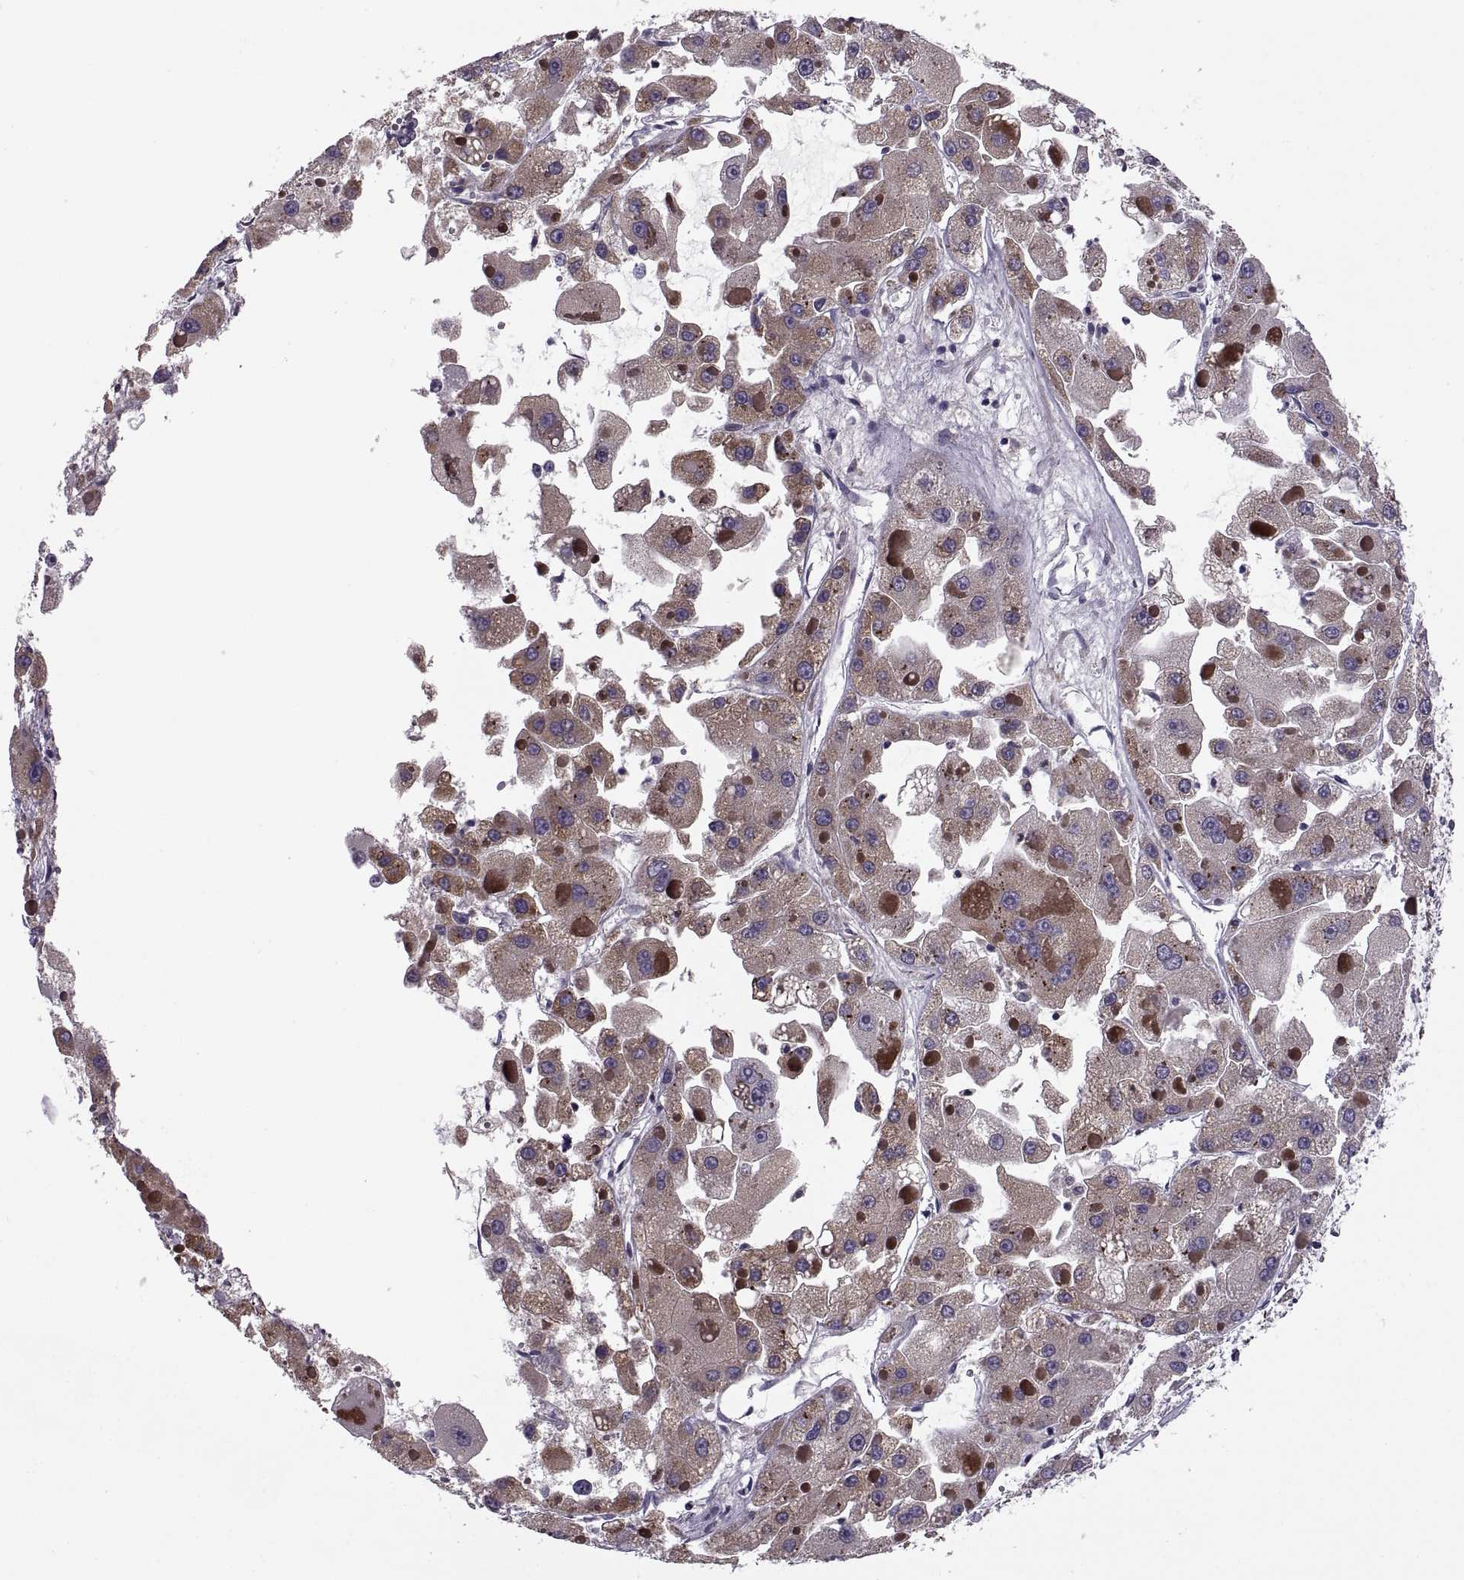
{"staining": {"intensity": "weak", "quantity": "<25%", "location": "cytoplasmic/membranous"}, "tissue": "liver cancer", "cell_type": "Tumor cells", "image_type": "cancer", "snomed": [{"axis": "morphology", "description": "Carcinoma, Hepatocellular, NOS"}, {"axis": "topography", "description": "Liver"}], "caption": "Tumor cells are negative for protein expression in human hepatocellular carcinoma (liver). (Stains: DAB (3,3'-diaminobenzidine) immunohistochemistry with hematoxylin counter stain, Microscopy: brightfield microscopy at high magnification).", "gene": "LETM2", "patient": {"sex": "female", "age": 73}}